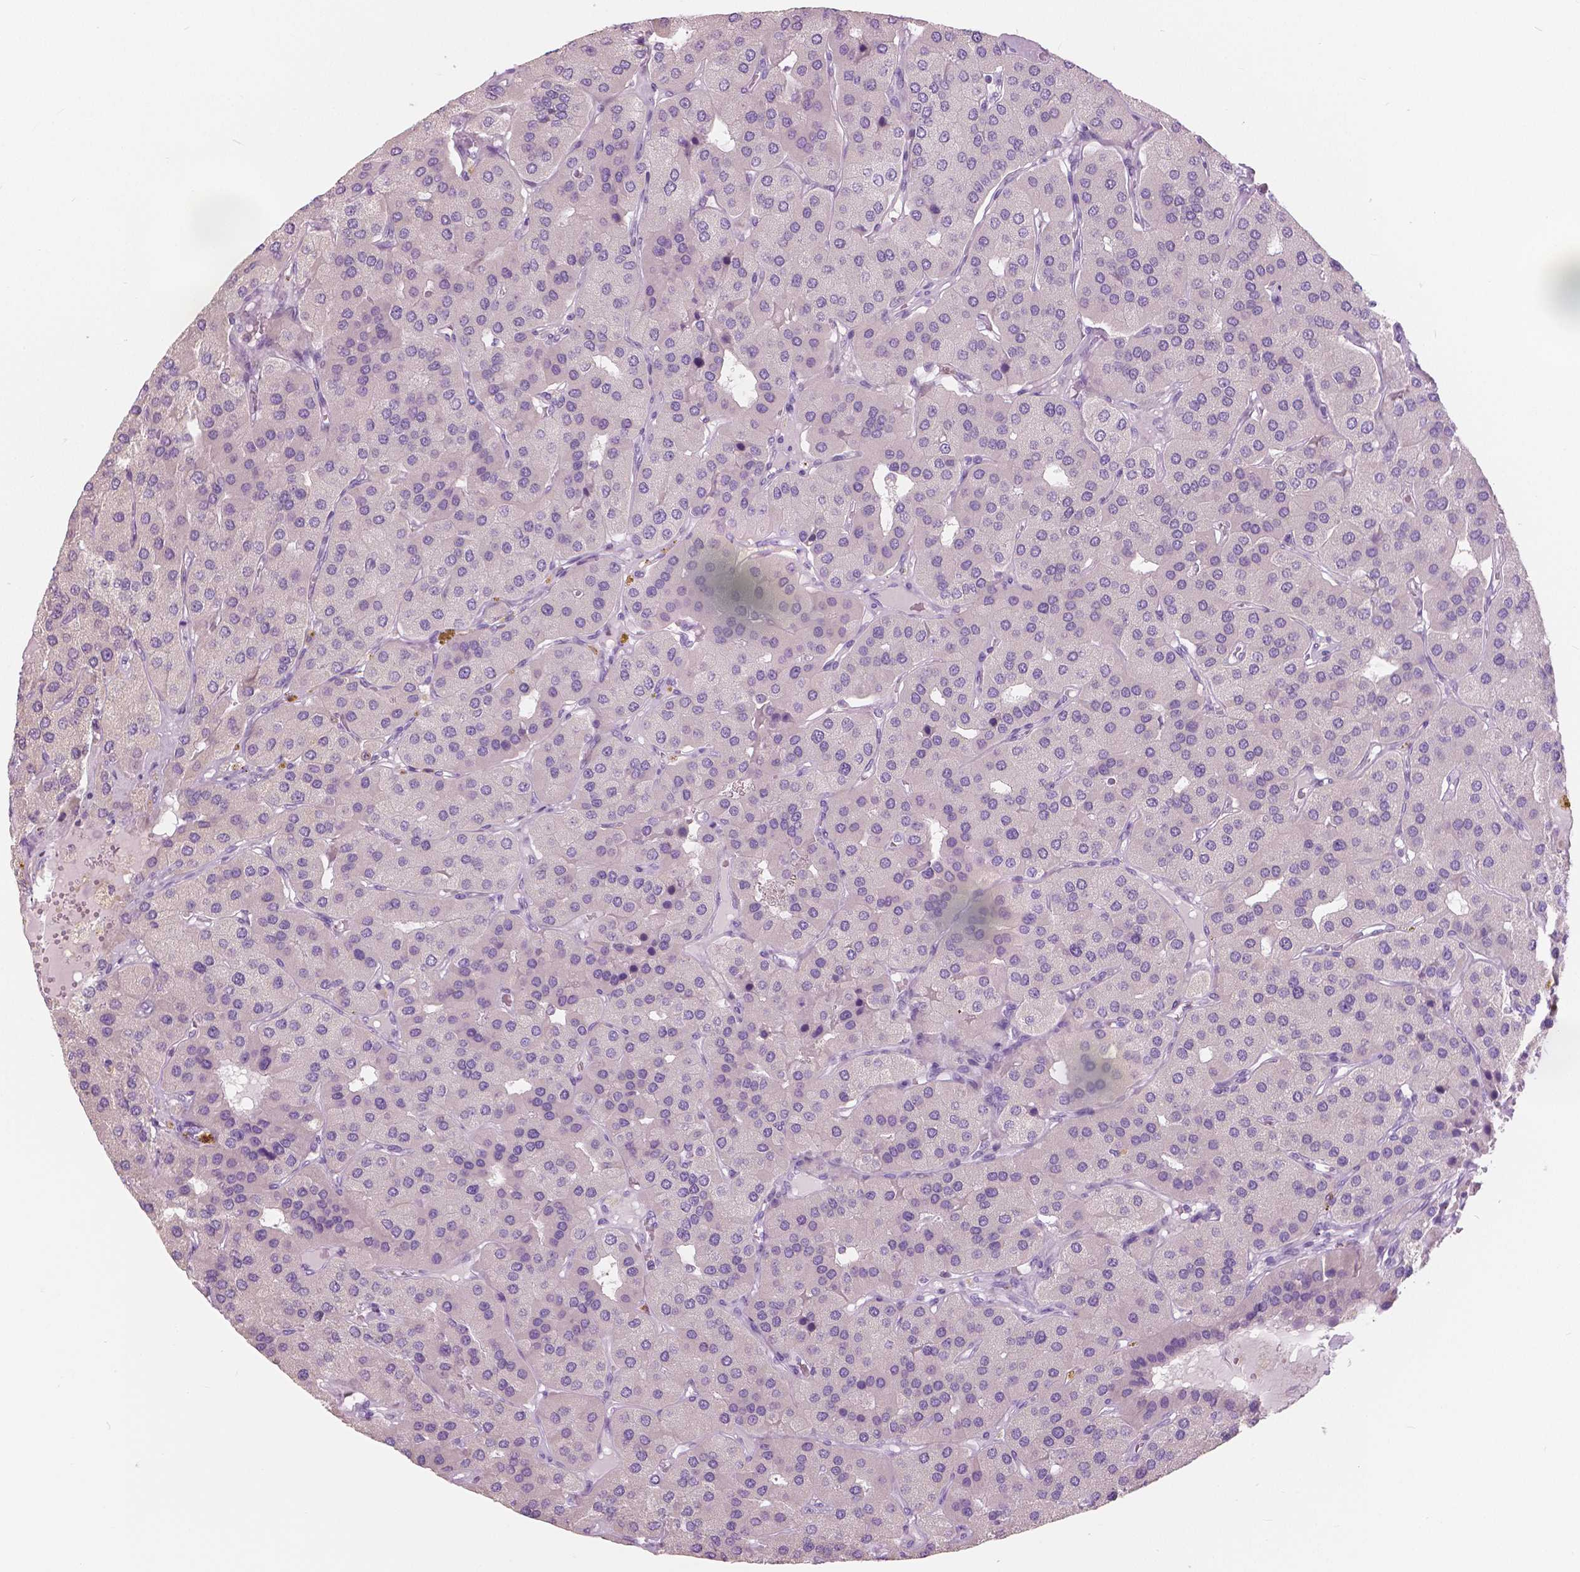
{"staining": {"intensity": "negative", "quantity": "none", "location": "none"}, "tissue": "parathyroid gland", "cell_type": "Glandular cells", "image_type": "normal", "snomed": [{"axis": "morphology", "description": "Normal tissue, NOS"}, {"axis": "morphology", "description": "Adenoma, NOS"}, {"axis": "topography", "description": "Parathyroid gland"}], "caption": "This is an immunohistochemistry (IHC) histopathology image of benign parathyroid gland. There is no staining in glandular cells.", "gene": "CXCR2", "patient": {"sex": "female", "age": 86}}